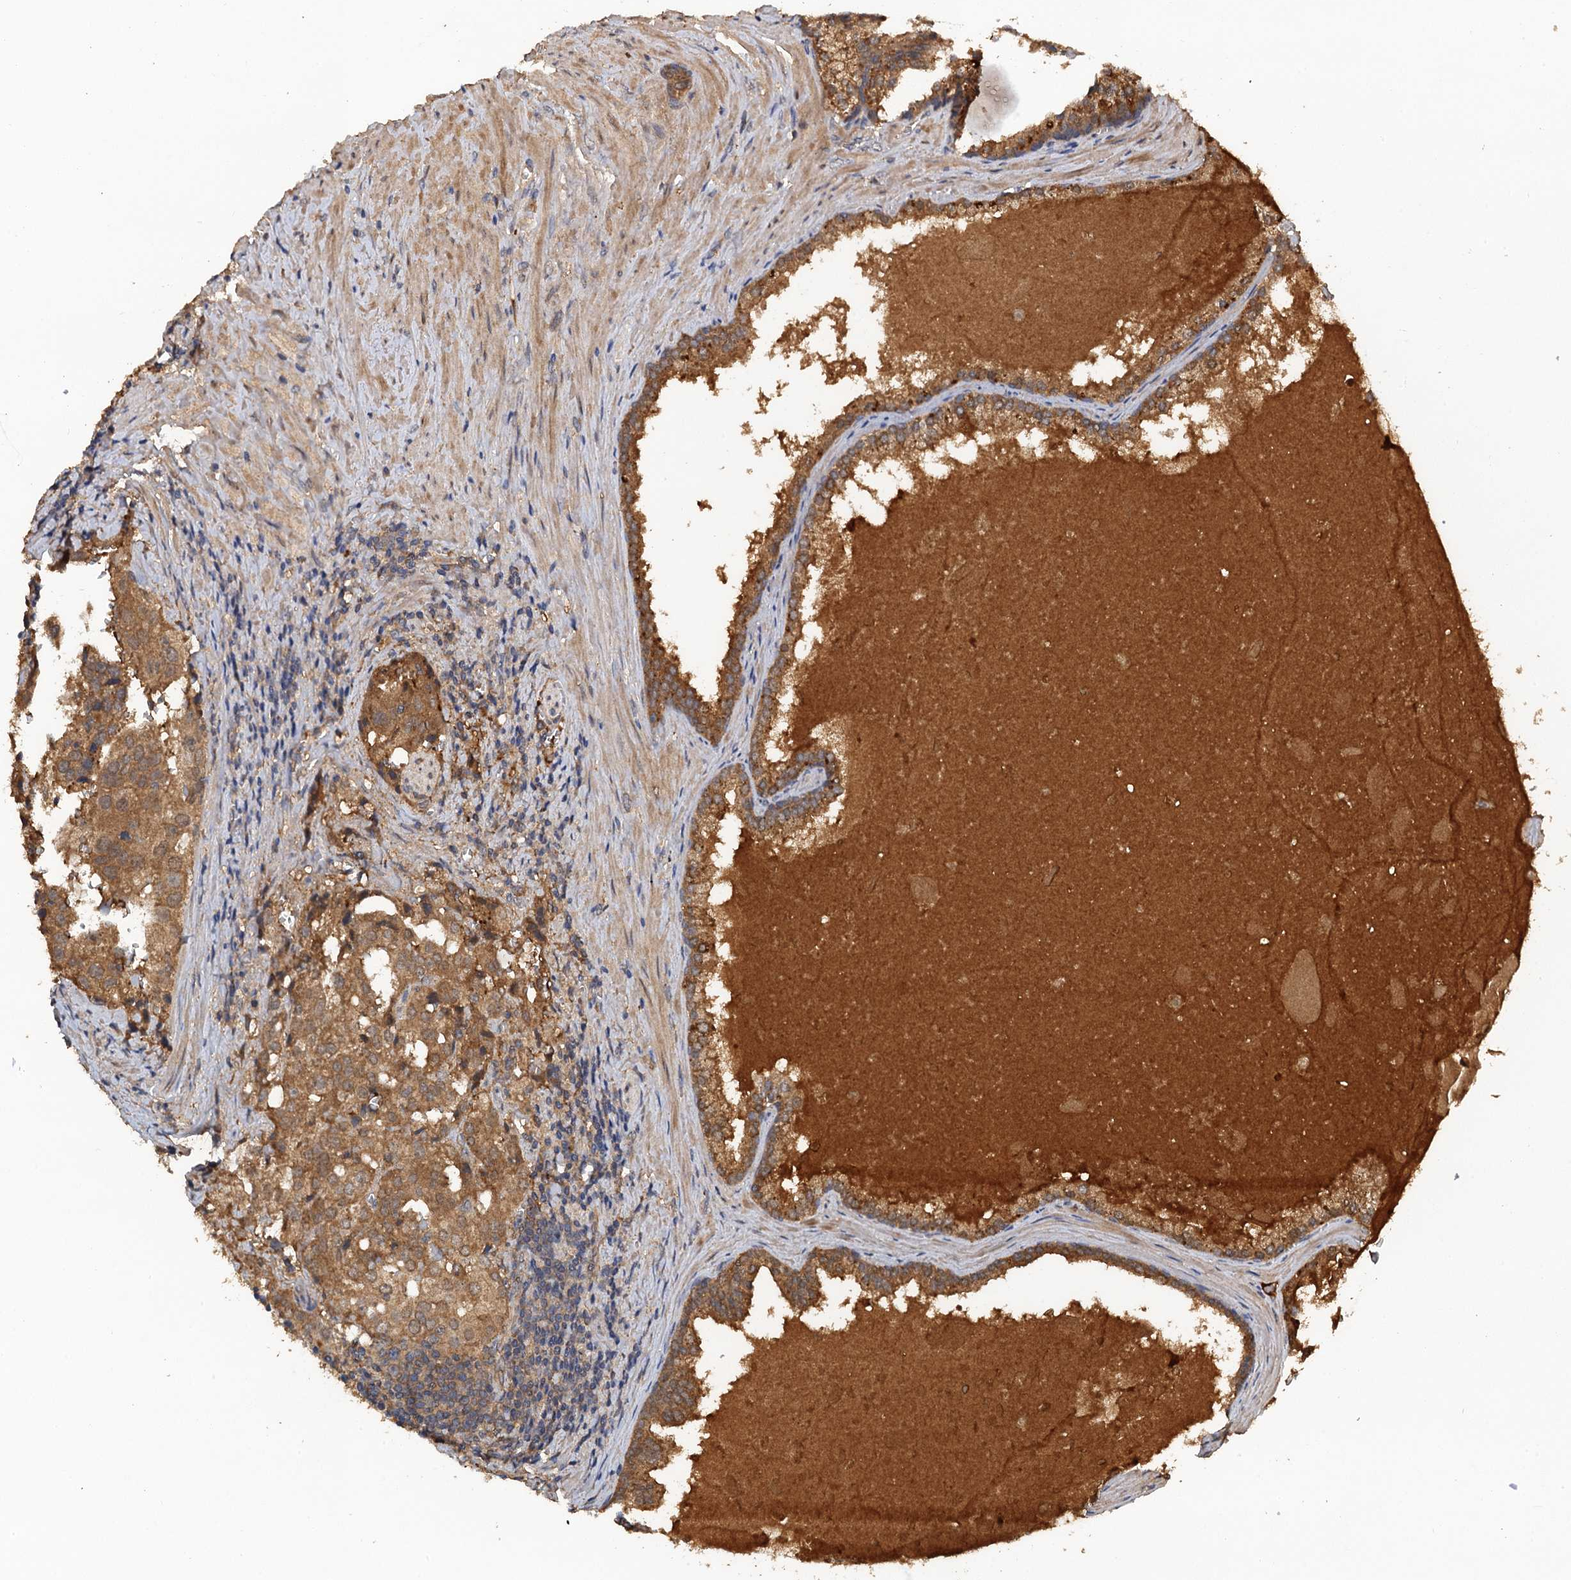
{"staining": {"intensity": "moderate", "quantity": ">75%", "location": "cytoplasmic/membranous"}, "tissue": "prostate cancer", "cell_type": "Tumor cells", "image_type": "cancer", "snomed": [{"axis": "morphology", "description": "Adenocarcinoma, High grade"}, {"axis": "topography", "description": "Prostate"}], "caption": "Moderate cytoplasmic/membranous positivity is appreciated in approximately >75% of tumor cells in prostate cancer.", "gene": "HAPLN3", "patient": {"sex": "male", "age": 68}}